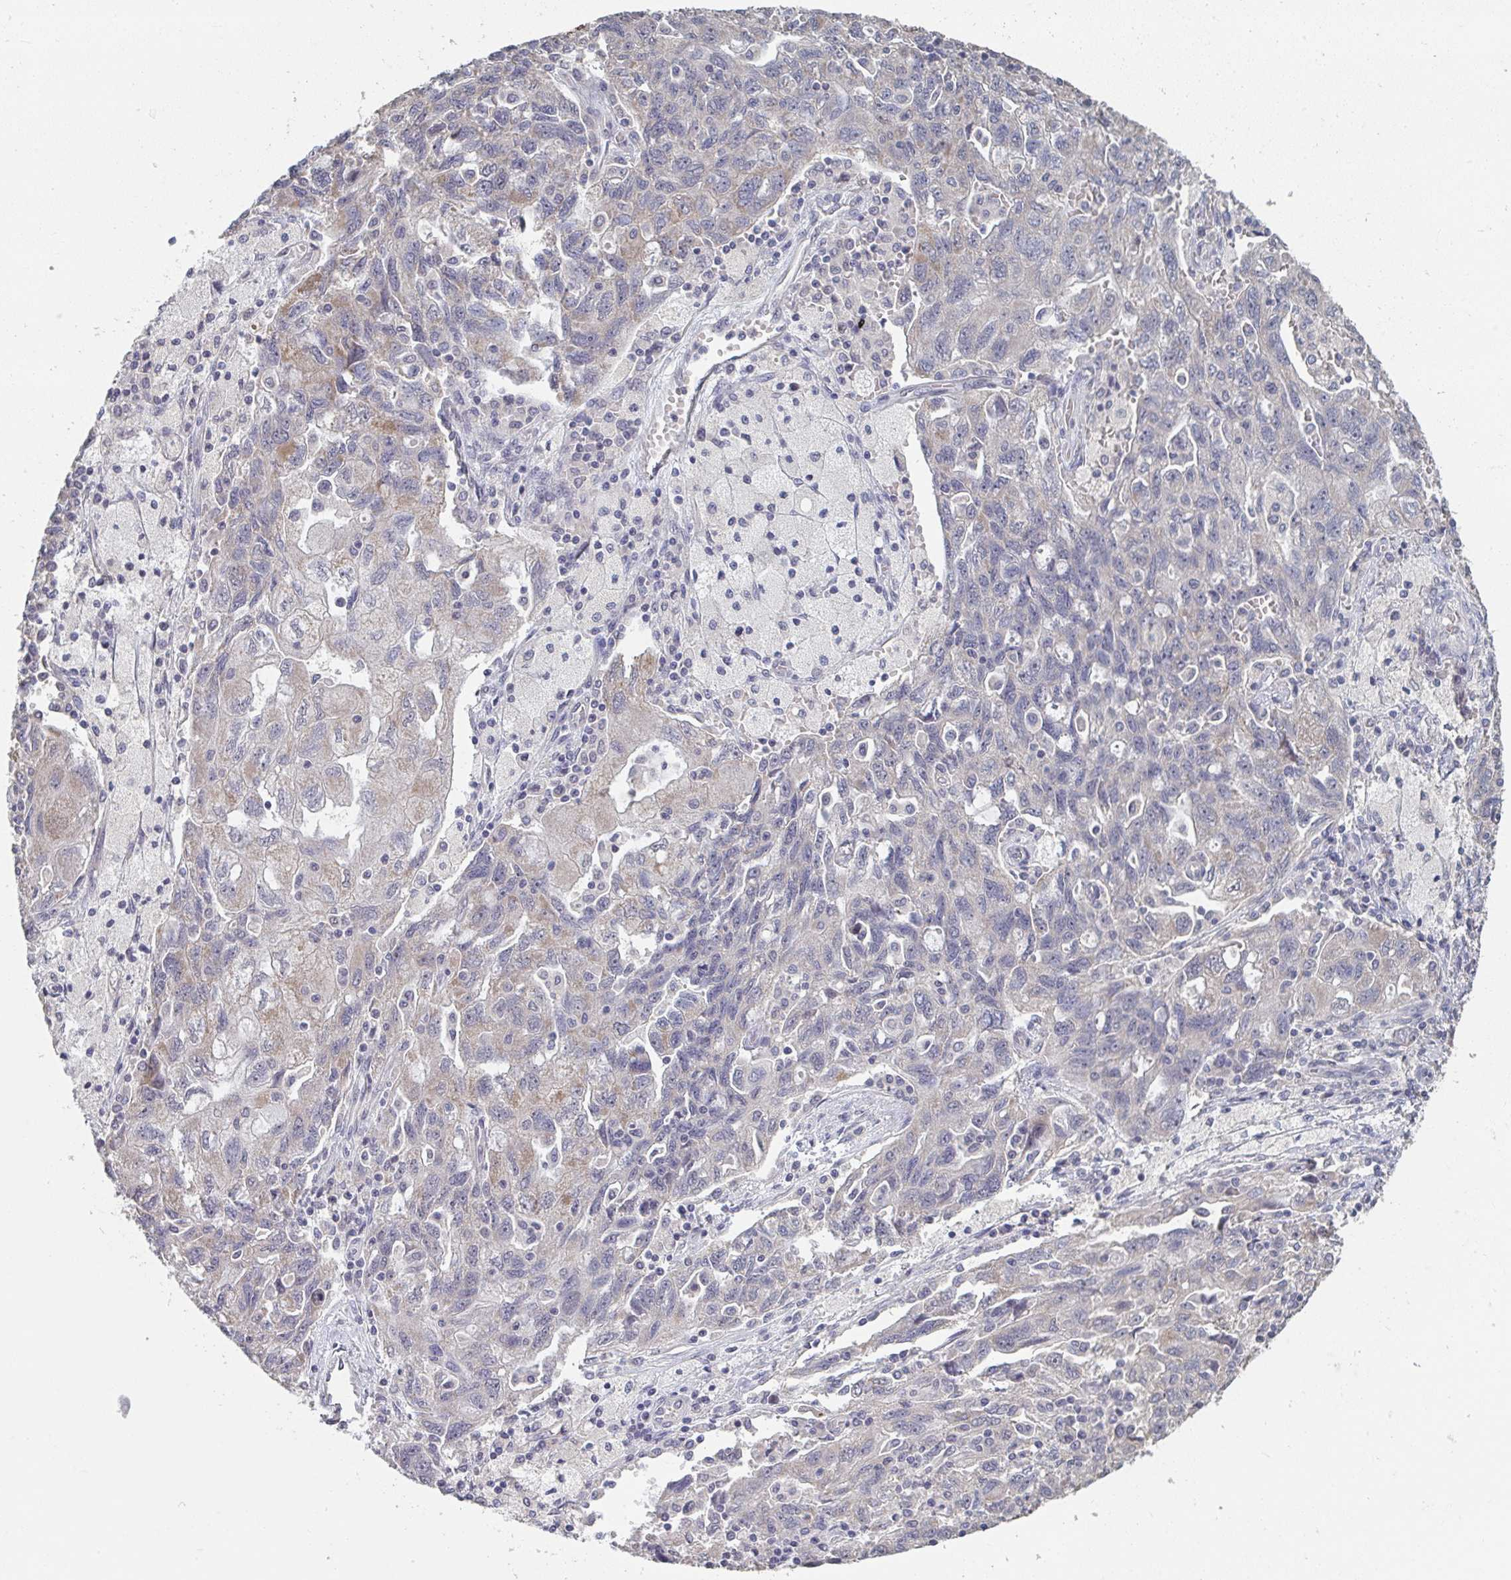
{"staining": {"intensity": "weak", "quantity": "25%-75%", "location": "cytoplasmic/membranous"}, "tissue": "ovarian cancer", "cell_type": "Tumor cells", "image_type": "cancer", "snomed": [{"axis": "morphology", "description": "Carcinoma, NOS"}, {"axis": "morphology", "description": "Cystadenocarcinoma, serous, NOS"}, {"axis": "topography", "description": "Ovary"}], "caption": "The image shows staining of carcinoma (ovarian), revealing weak cytoplasmic/membranous protein expression (brown color) within tumor cells.", "gene": "LIX1", "patient": {"sex": "female", "age": 69}}